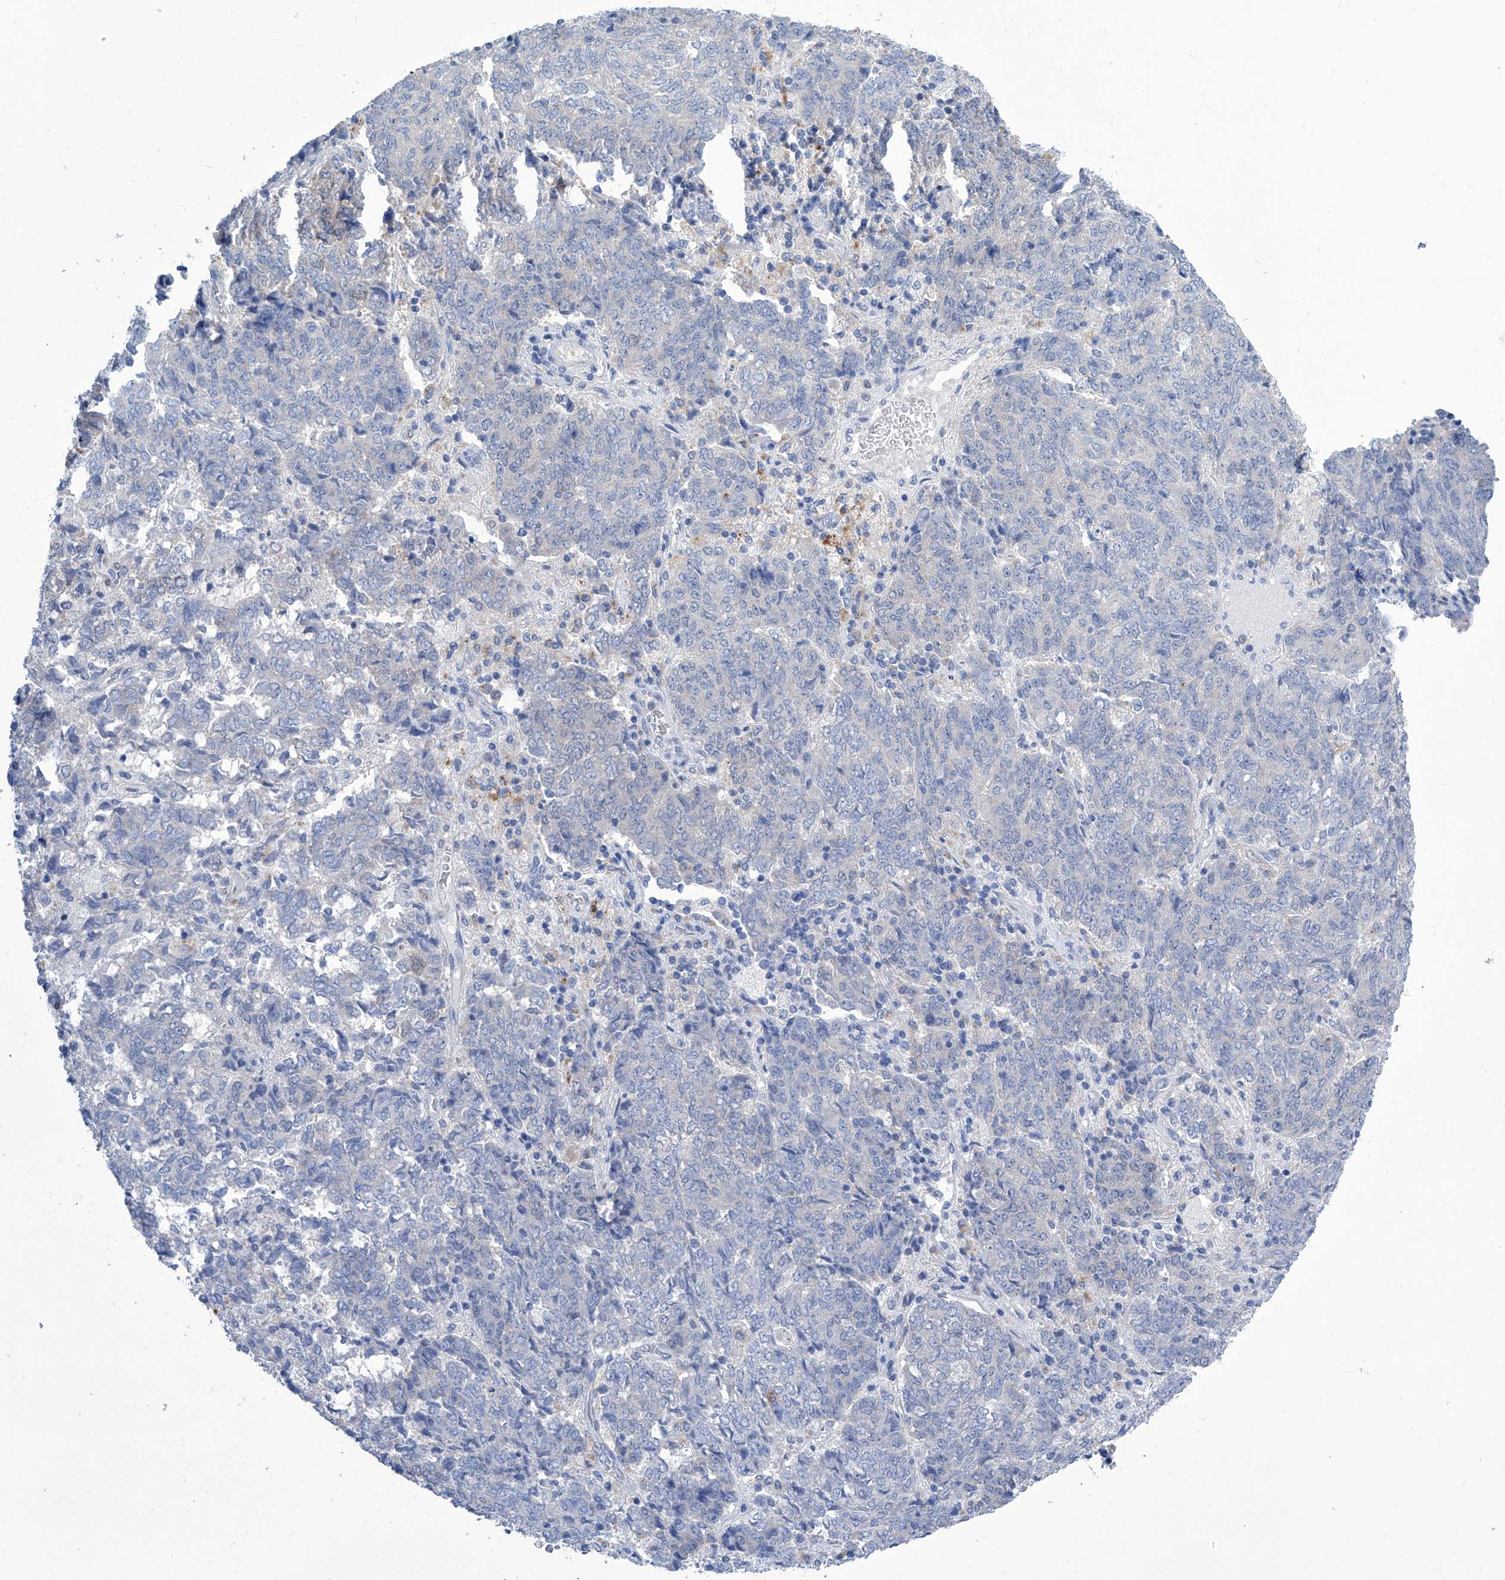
{"staining": {"intensity": "negative", "quantity": "none", "location": "none"}, "tissue": "endometrial cancer", "cell_type": "Tumor cells", "image_type": "cancer", "snomed": [{"axis": "morphology", "description": "Adenocarcinoma, NOS"}, {"axis": "topography", "description": "Endometrium"}], "caption": "DAB (3,3'-diaminobenzidine) immunohistochemical staining of human endometrial cancer demonstrates no significant positivity in tumor cells.", "gene": "IMPA2", "patient": {"sex": "female", "age": 80}}